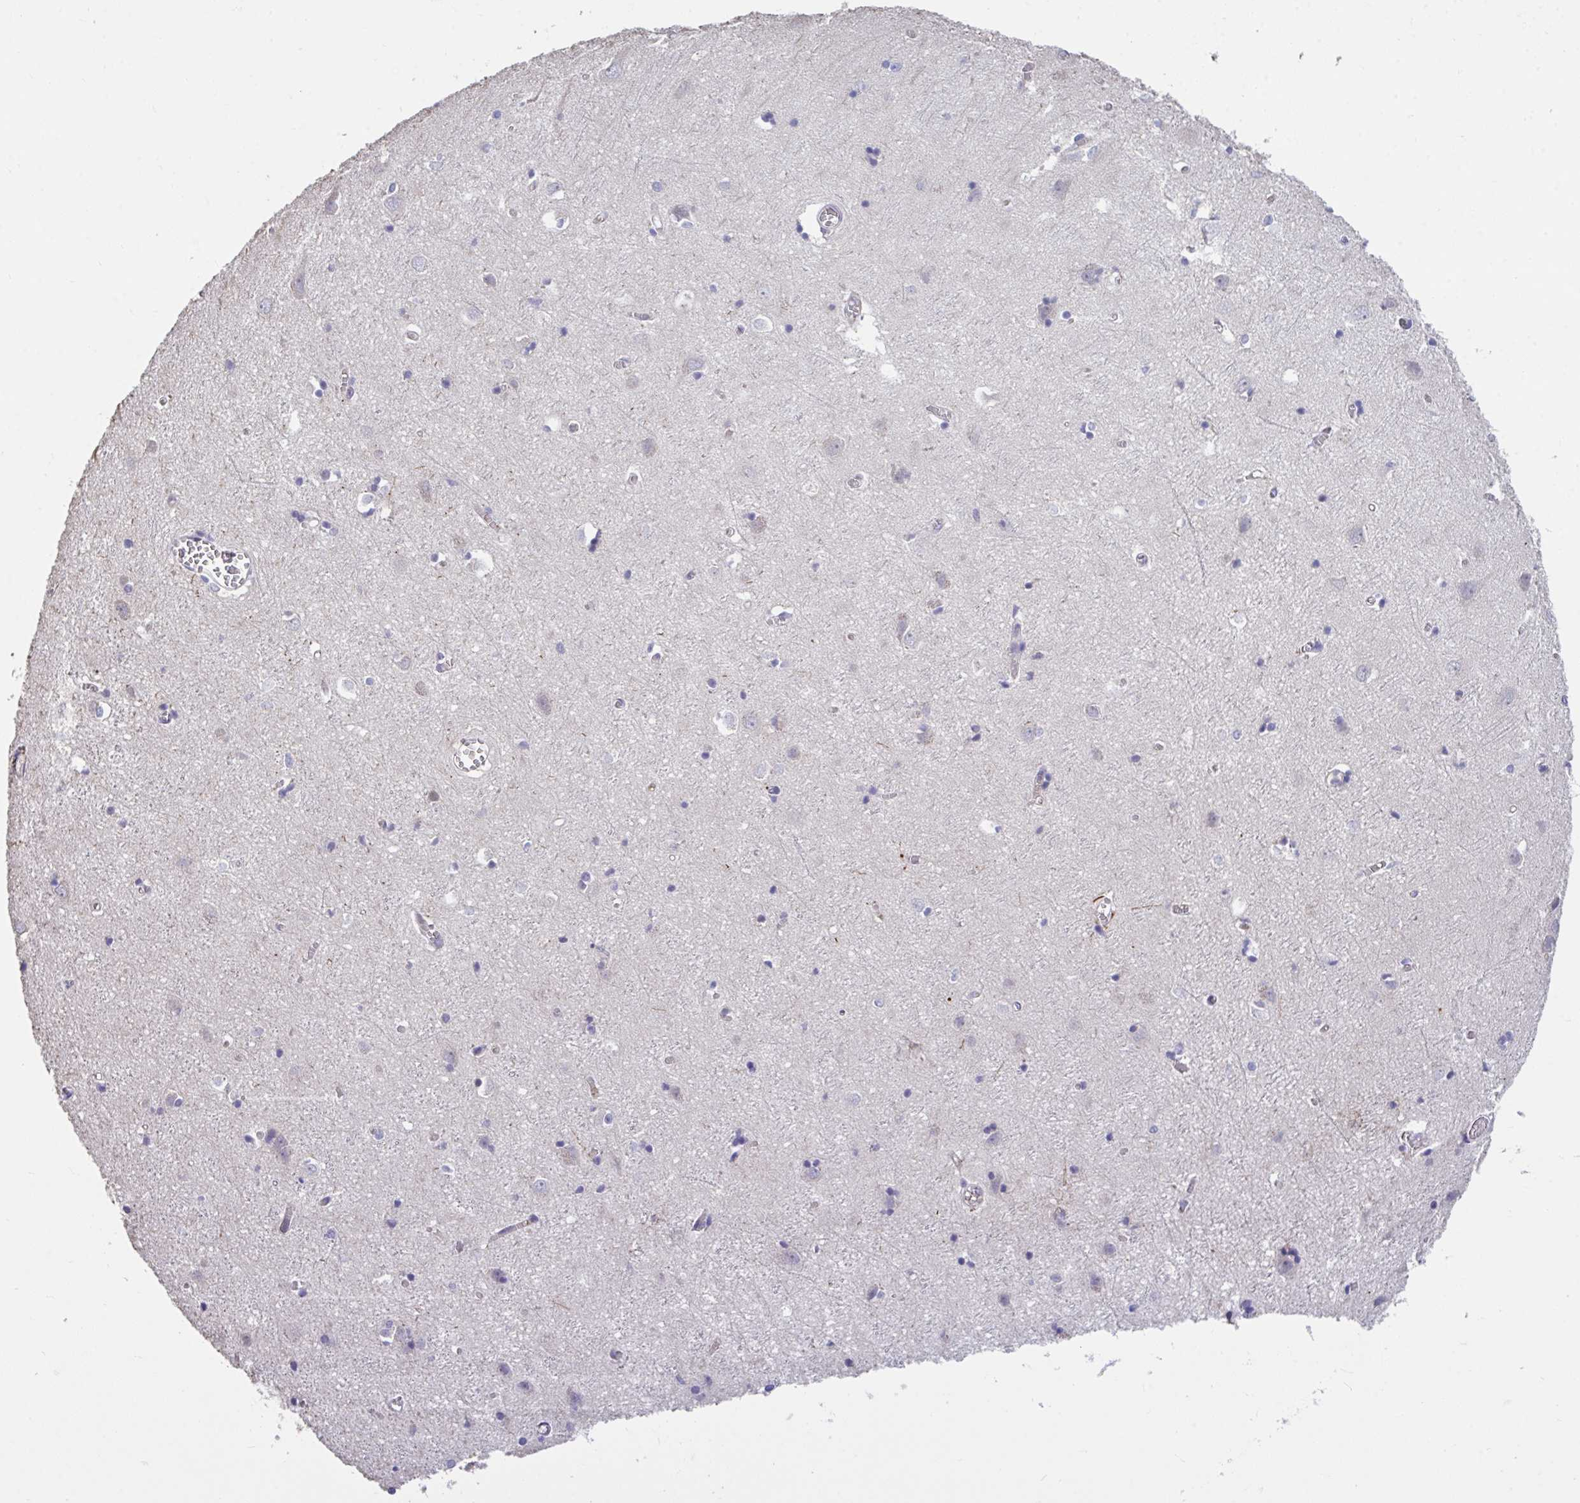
{"staining": {"intensity": "negative", "quantity": "none", "location": "none"}, "tissue": "cerebral cortex", "cell_type": "Endothelial cells", "image_type": "normal", "snomed": [{"axis": "morphology", "description": "Normal tissue, NOS"}, {"axis": "topography", "description": "Cerebral cortex"}], "caption": "IHC photomicrograph of normal human cerebral cortex stained for a protein (brown), which reveals no expression in endothelial cells. The staining is performed using DAB brown chromogen with nuclei counter-stained in using hematoxylin.", "gene": "CENPQ", "patient": {"sex": "male", "age": 70}}